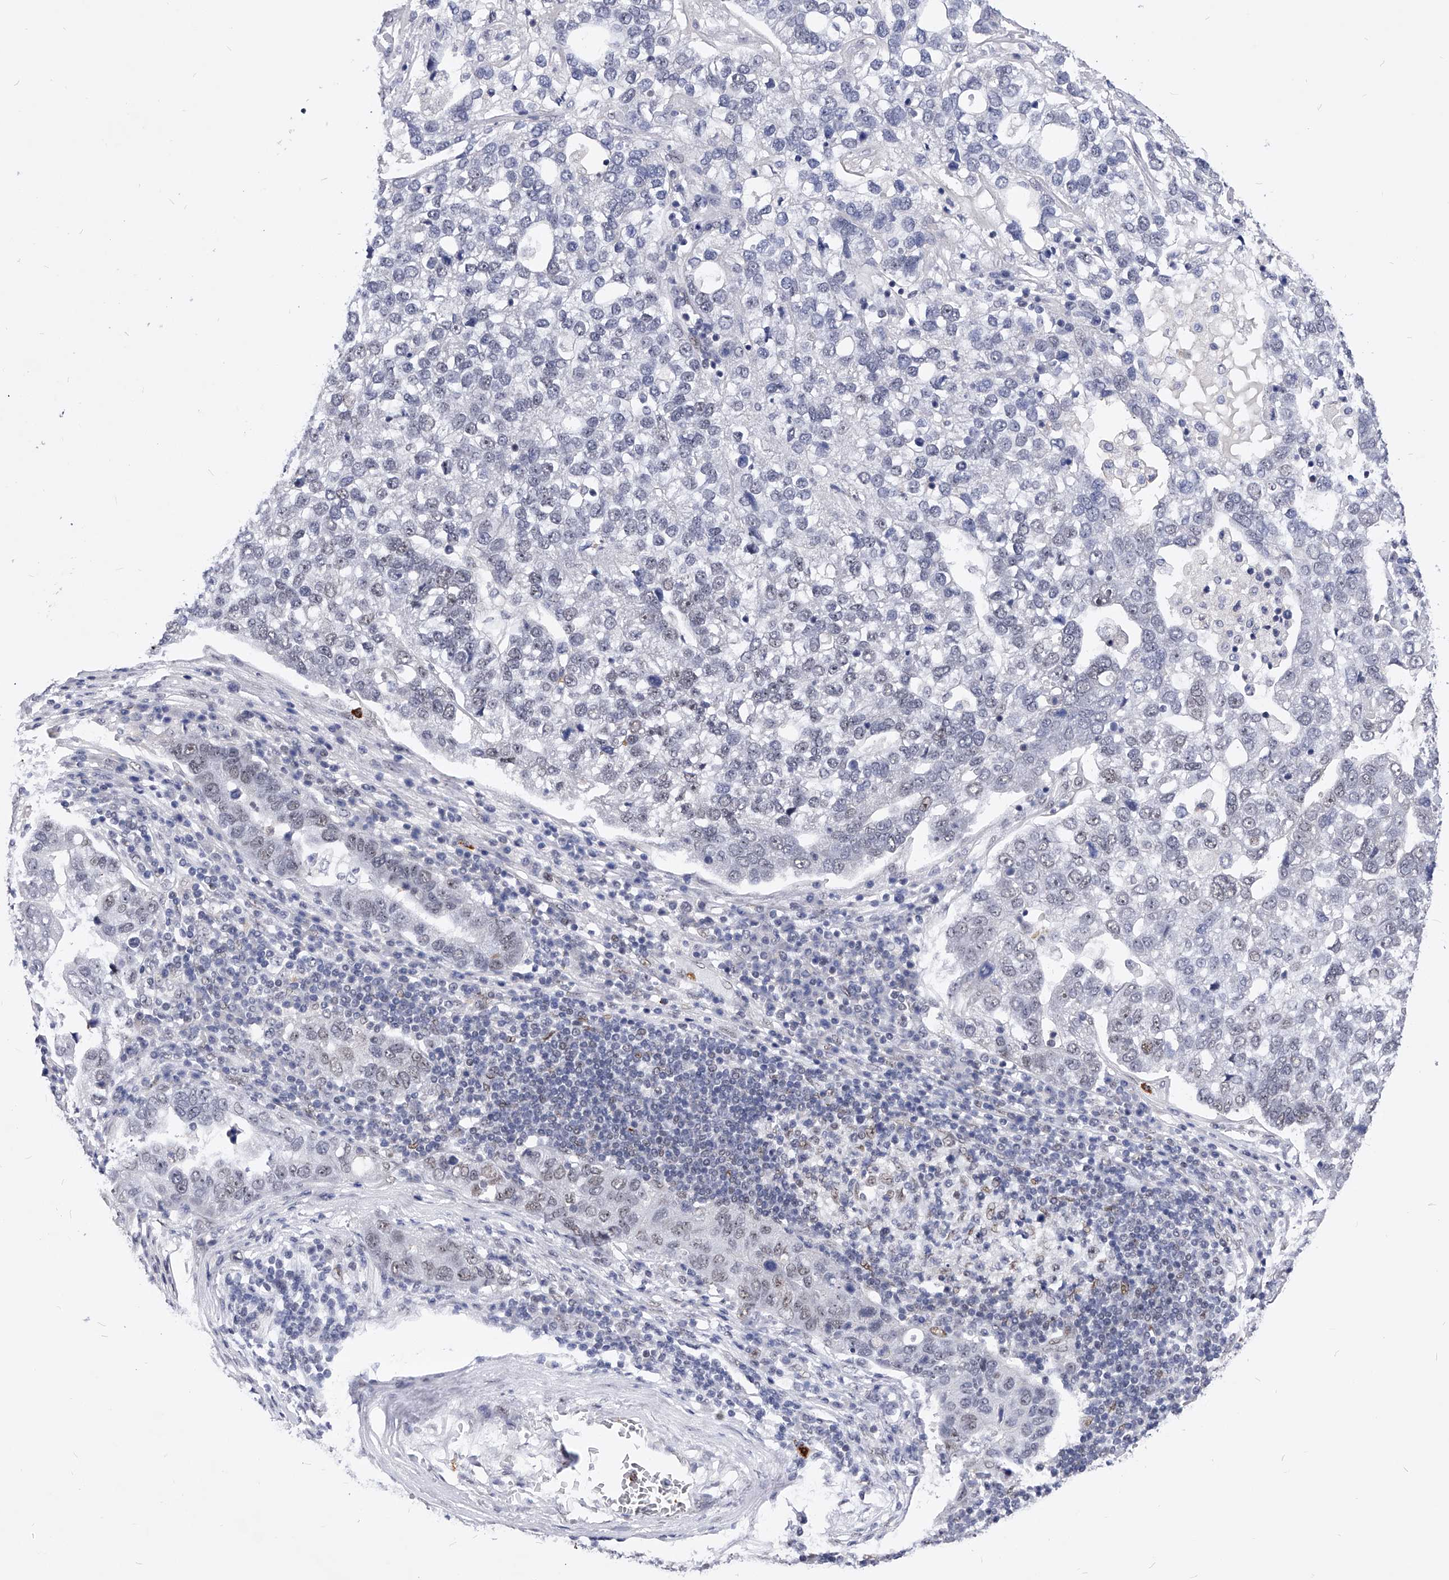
{"staining": {"intensity": "negative", "quantity": "none", "location": "none"}, "tissue": "pancreatic cancer", "cell_type": "Tumor cells", "image_type": "cancer", "snomed": [{"axis": "morphology", "description": "Adenocarcinoma, NOS"}, {"axis": "topography", "description": "Pancreas"}], "caption": "Tumor cells show no significant protein expression in pancreatic cancer (adenocarcinoma).", "gene": "TESK2", "patient": {"sex": "female", "age": 61}}